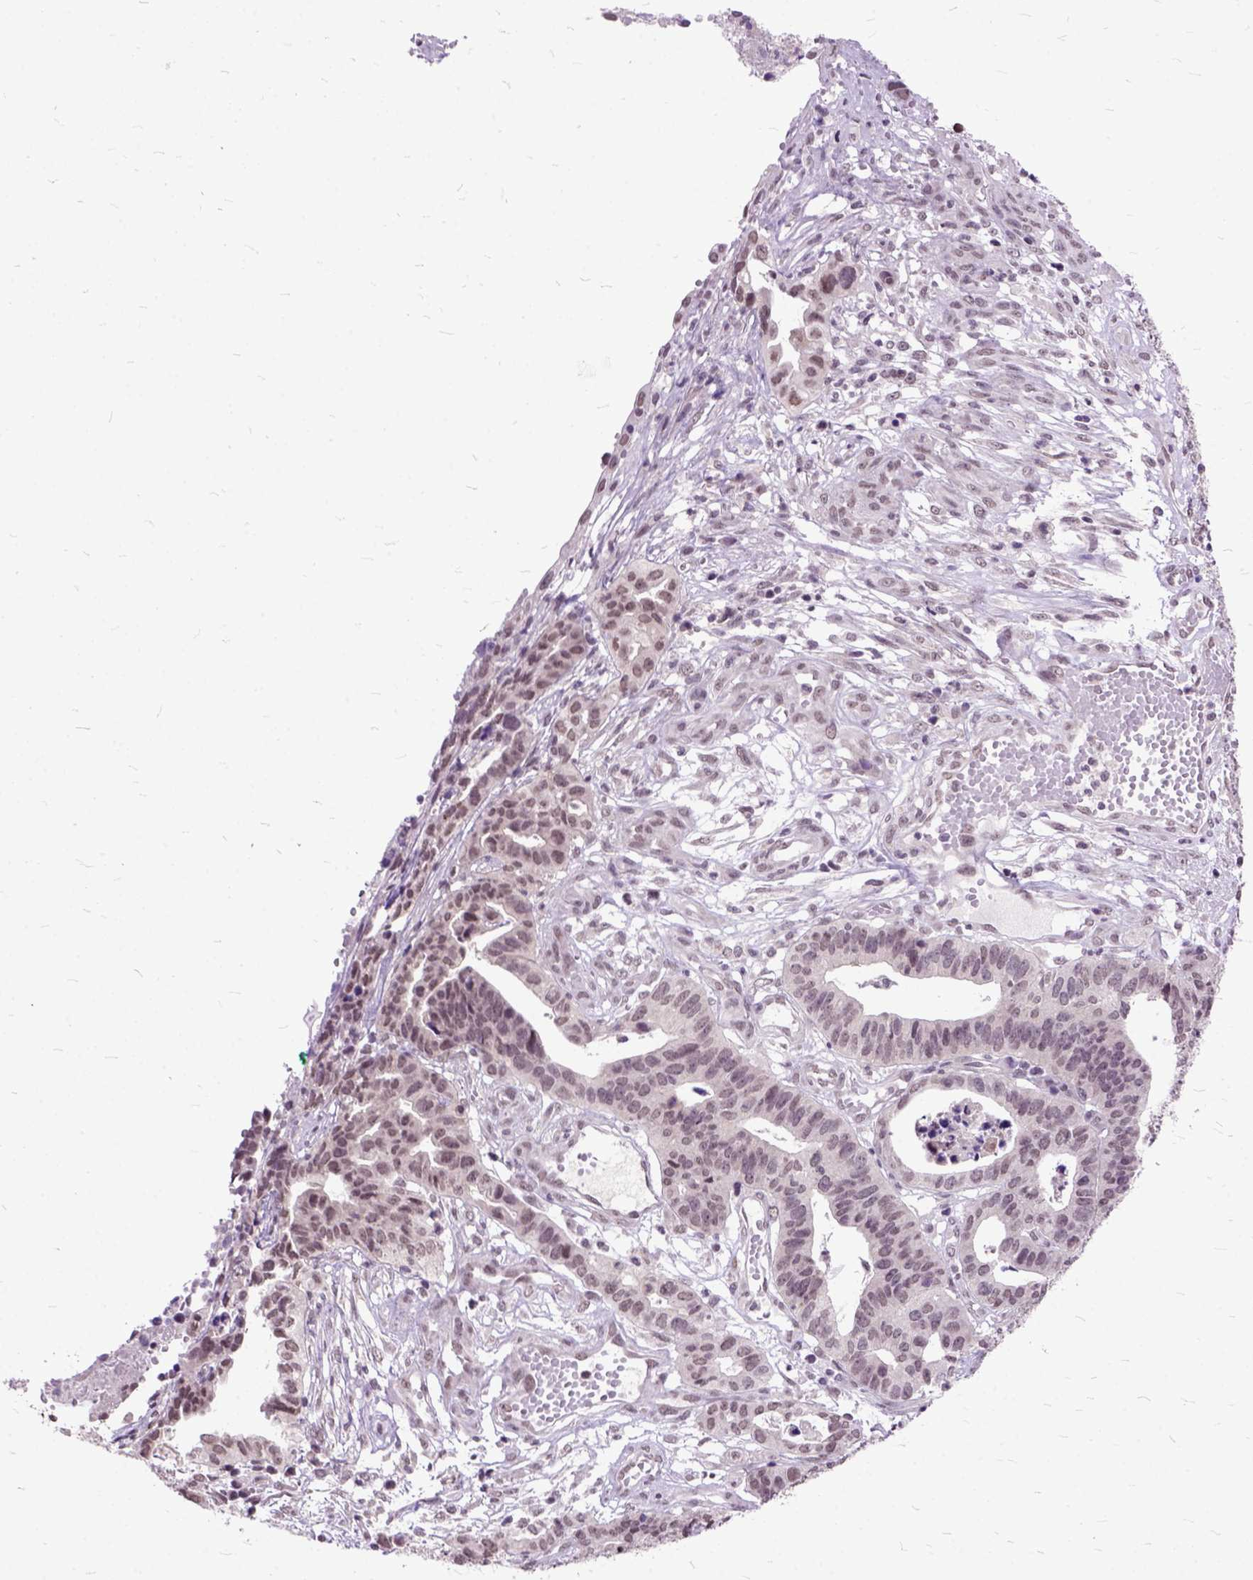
{"staining": {"intensity": "weak", "quantity": "25%-75%", "location": "nuclear"}, "tissue": "stomach cancer", "cell_type": "Tumor cells", "image_type": "cancer", "snomed": [{"axis": "morphology", "description": "Adenocarcinoma, NOS"}, {"axis": "topography", "description": "Stomach, upper"}], "caption": "Adenocarcinoma (stomach) stained with a protein marker demonstrates weak staining in tumor cells.", "gene": "ORC5", "patient": {"sex": "female", "age": 67}}